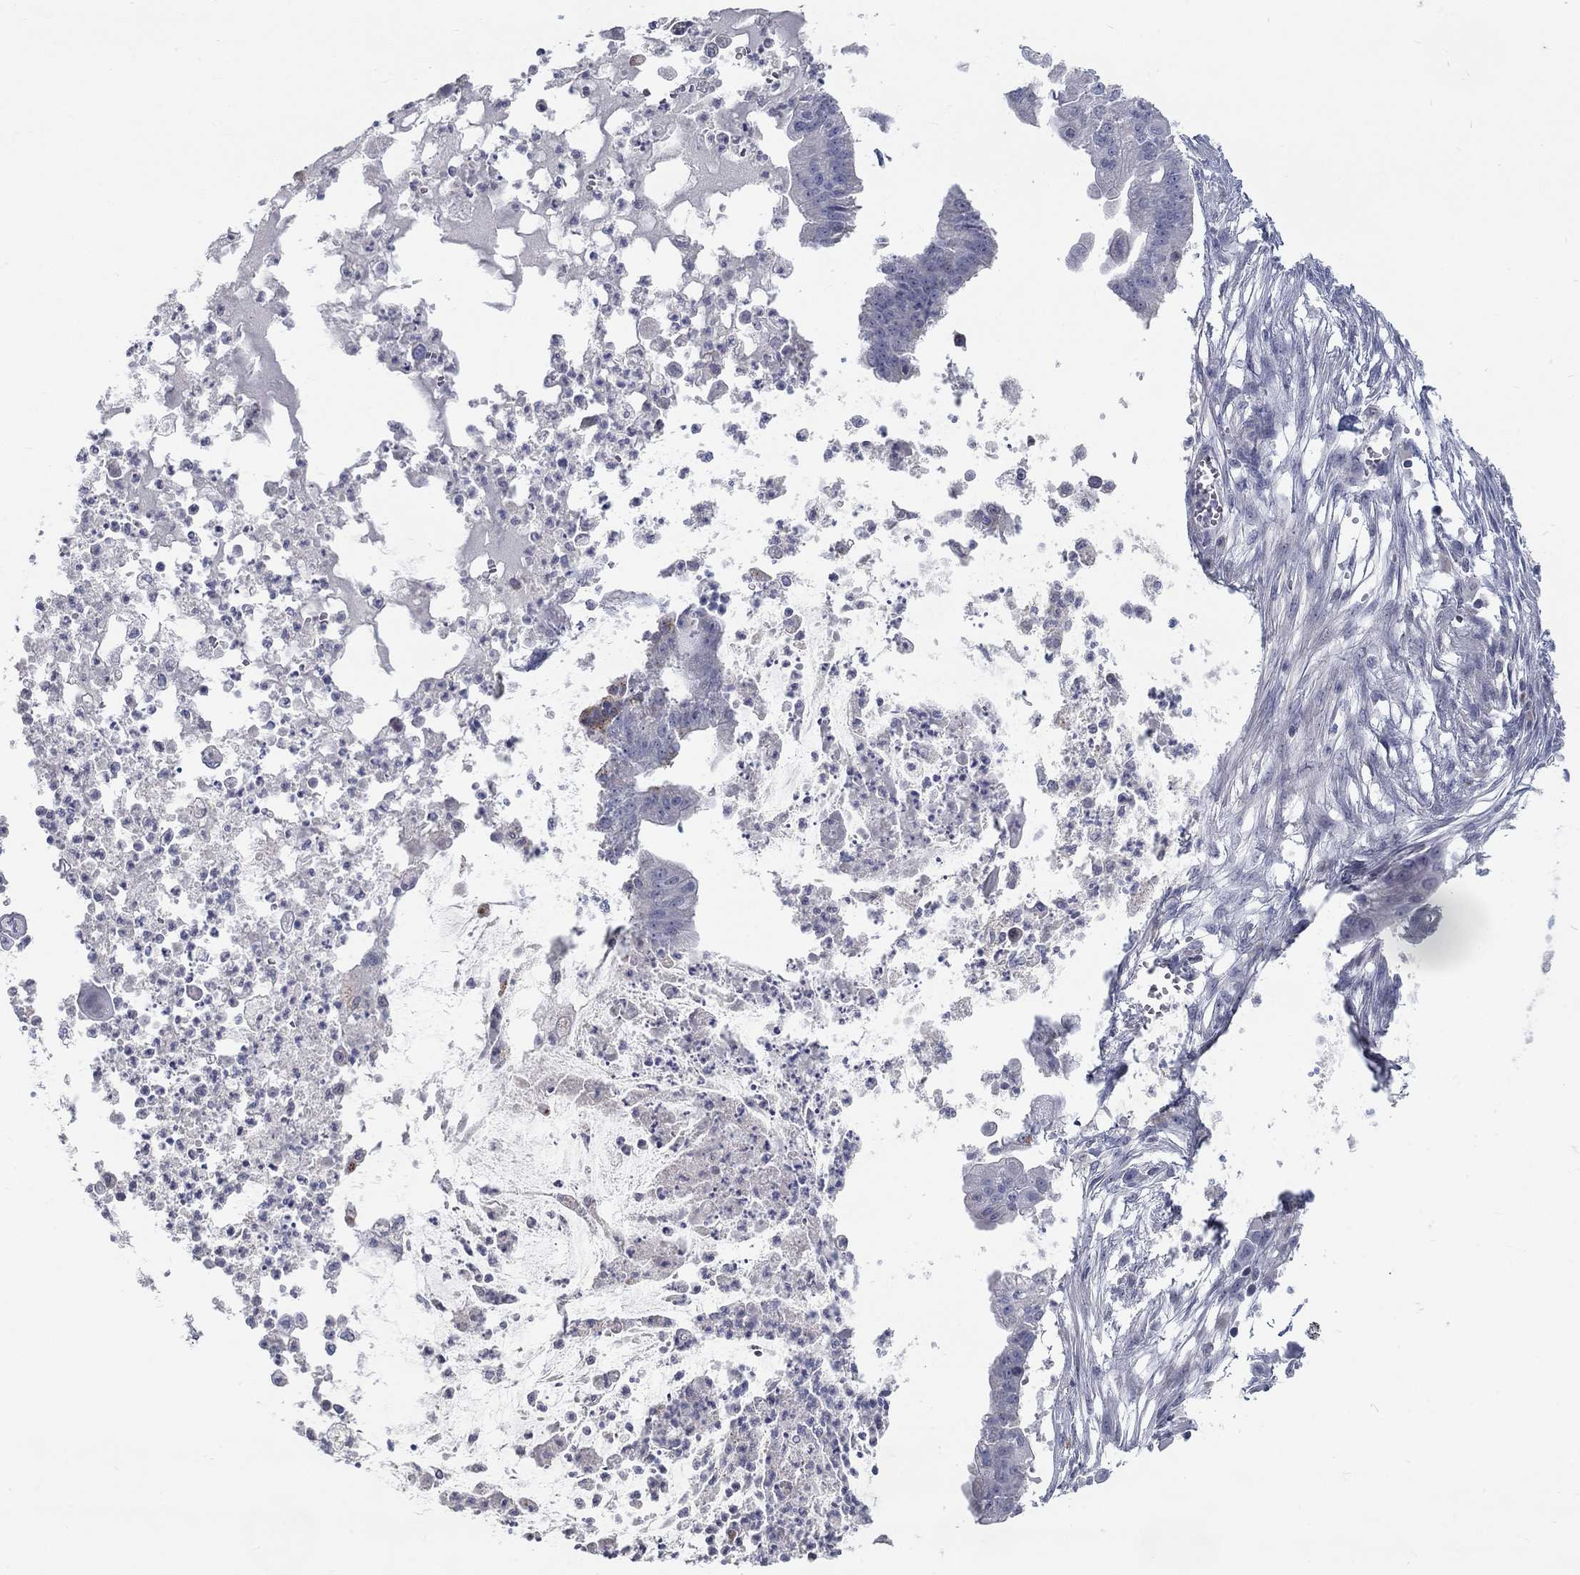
{"staining": {"intensity": "negative", "quantity": "none", "location": "none"}, "tissue": "pancreatic cancer", "cell_type": "Tumor cells", "image_type": "cancer", "snomed": [{"axis": "morphology", "description": "Normal tissue, NOS"}, {"axis": "morphology", "description": "Adenocarcinoma, NOS"}, {"axis": "topography", "description": "Pancreas"}], "caption": "Tumor cells show no significant expression in pancreatic cancer (adenocarcinoma).", "gene": "MTSS2", "patient": {"sex": "female", "age": 58}}